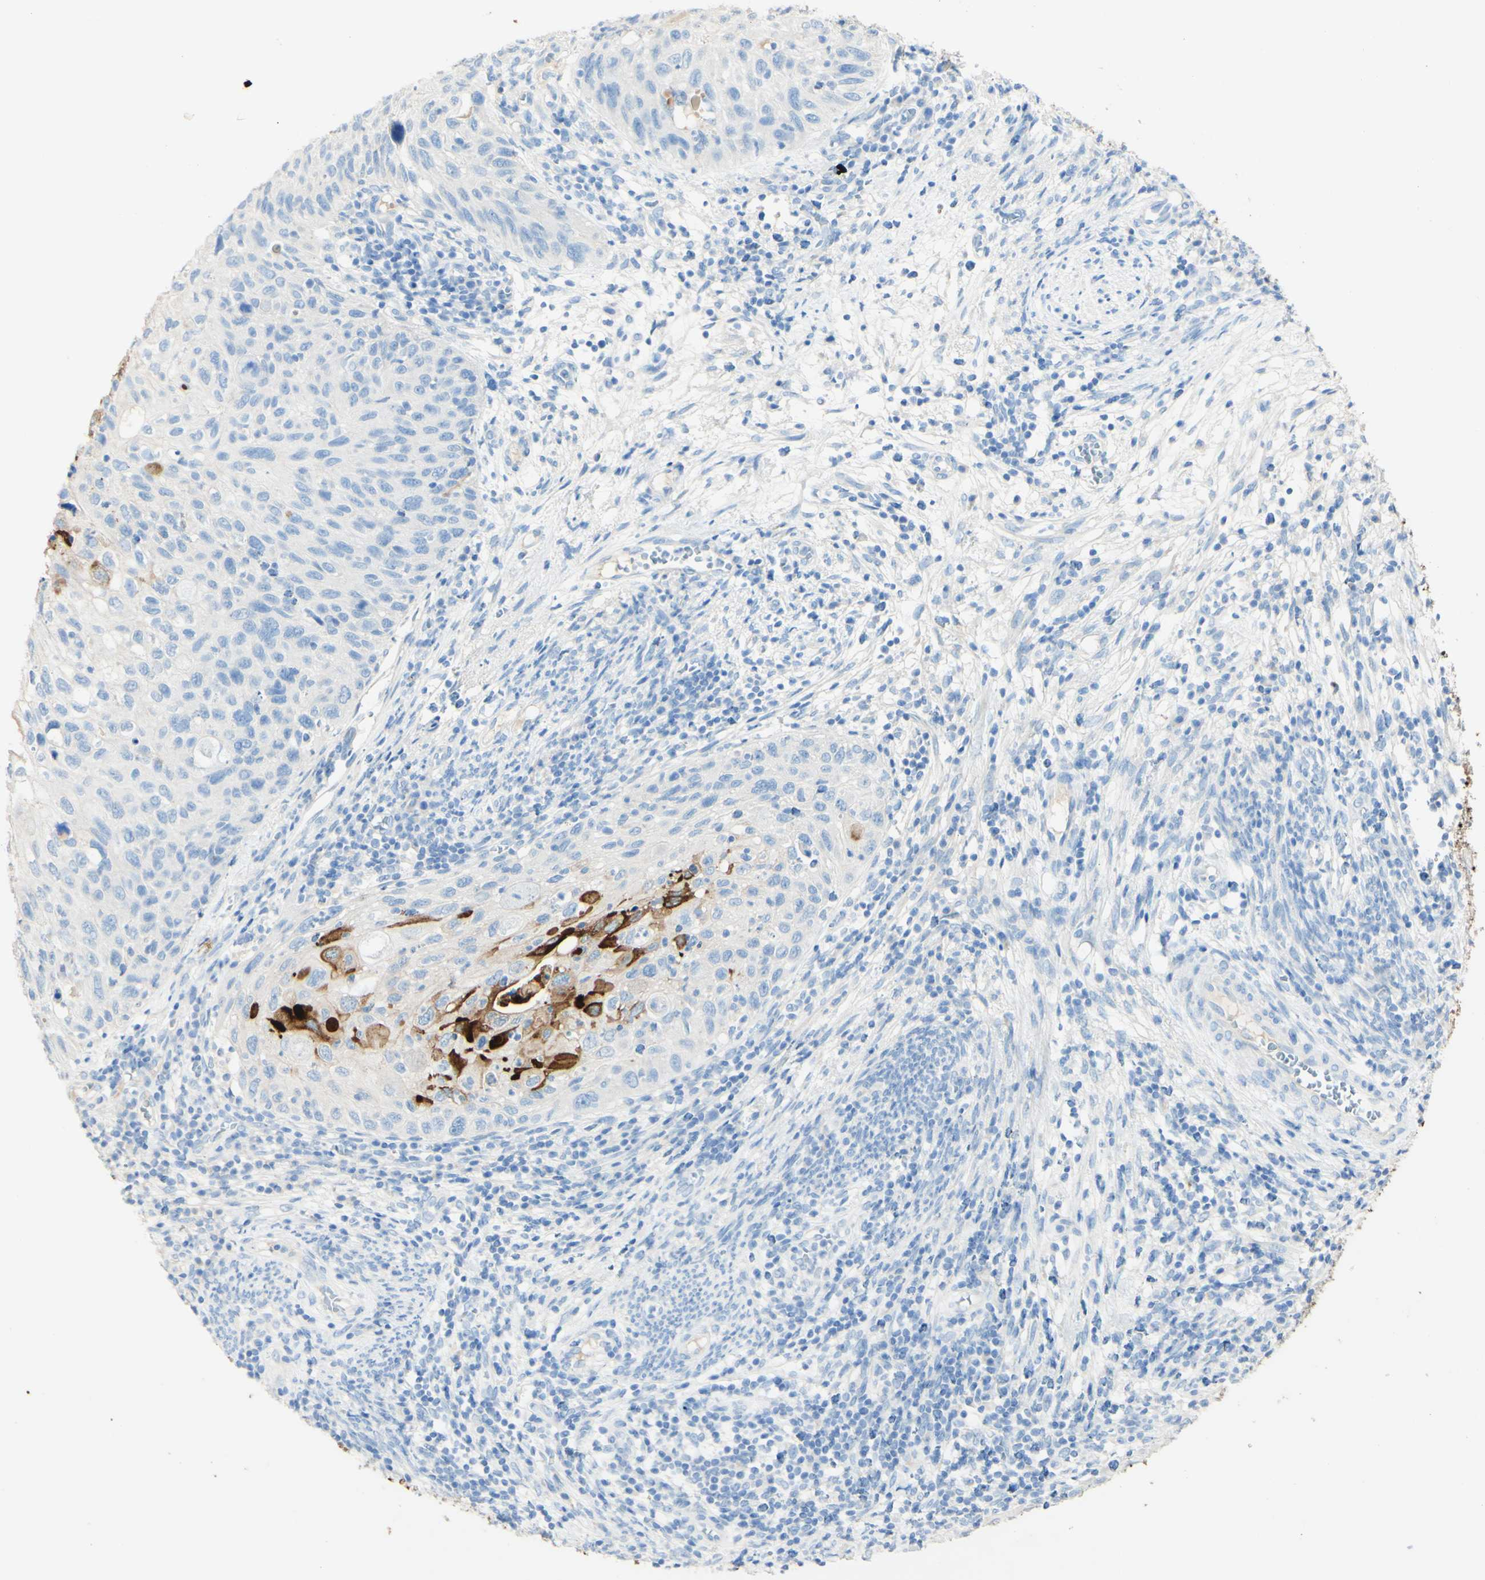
{"staining": {"intensity": "strong", "quantity": "<25%", "location": "cytoplasmic/membranous"}, "tissue": "cervical cancer", "cell_type": "Tumor cells", "image_type": "cancer", "snomed": [{"axis": "morphology", "description": "Squamous cell carcinoma, NOS"}, {"axis": "topography", "description": "Cervix"}], "caption": "This is a micrograph of immunohistochemistry staining of cervical cancer, which shows strong expression in the cytoplasmic/membranous of tumor cells.", "gene": "PIGR", "patient": {"sex": "female", "age": 70}}